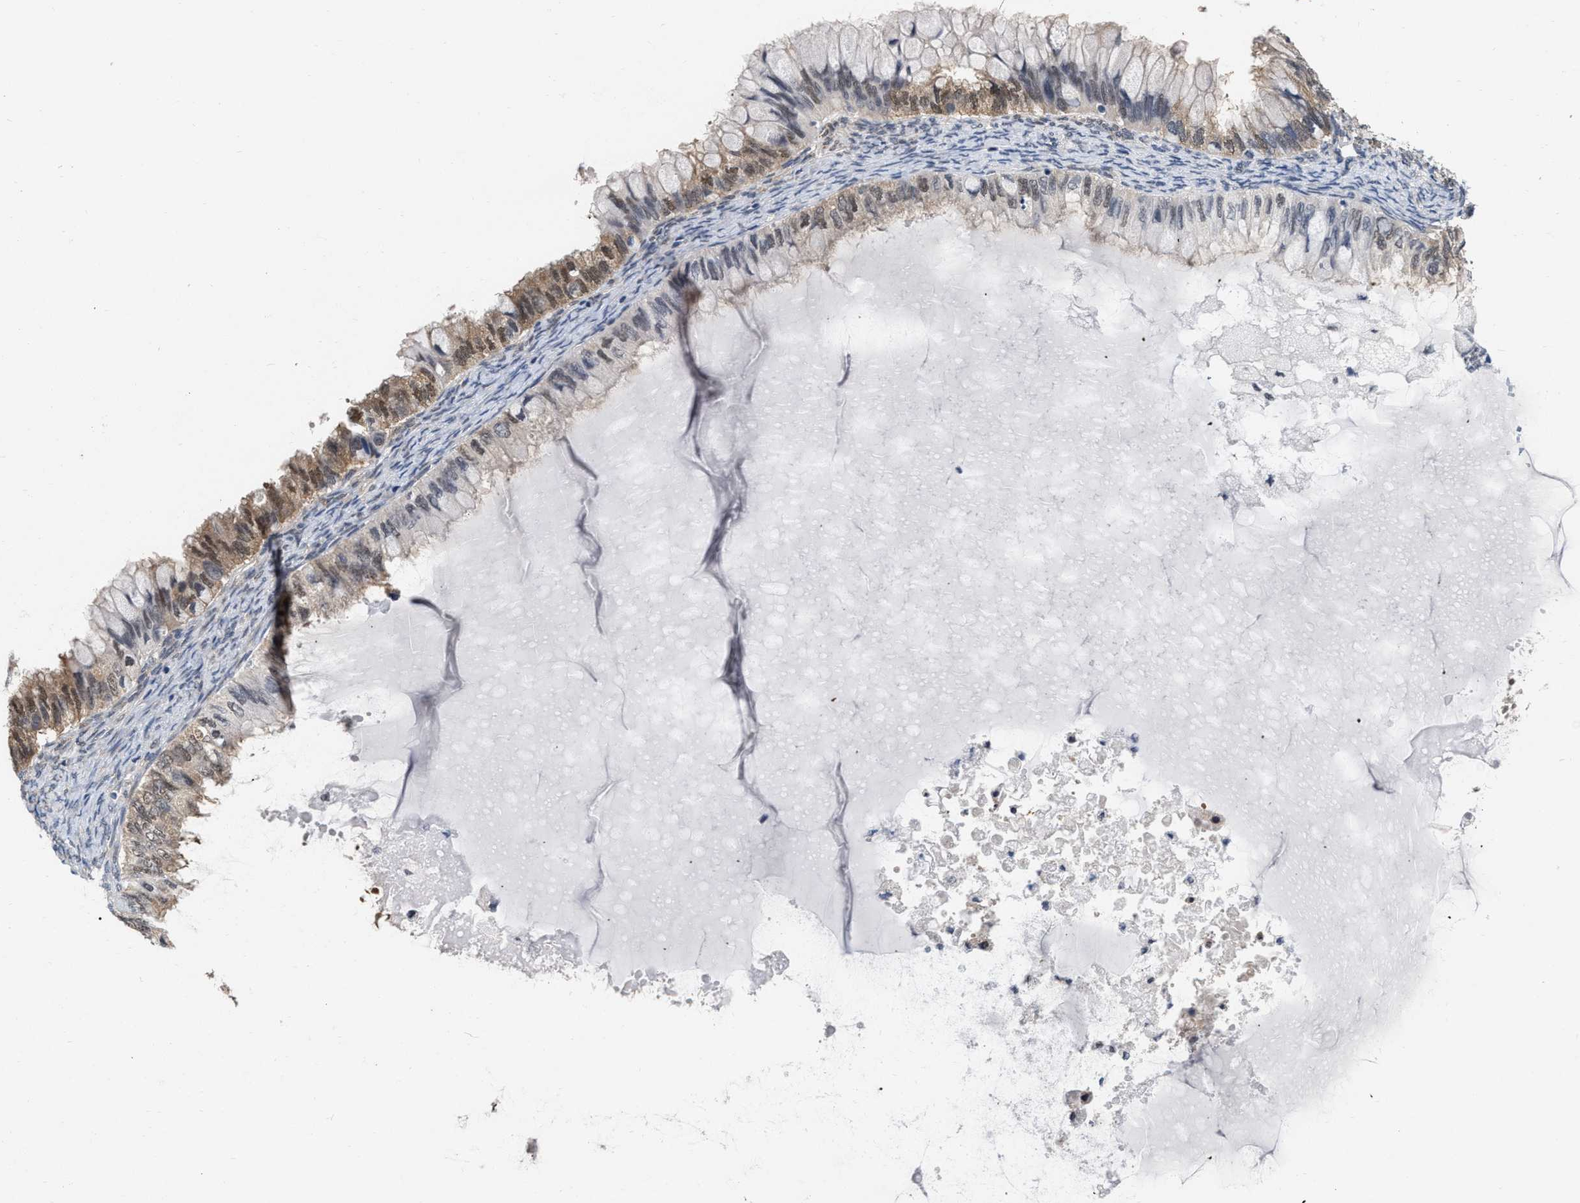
{"staining": {"intensity": "moderate", "quantity": "25%-75%", "location": "cytoplasmic/membranous"}, "tissue": "ovarian cancer", "cell_type": "Tumor cells", "image_type": "cancer", "snomed": [{"axis": "morphology", "description": "Cystadenocarcinoma, mucinous, NOS"}, {"axis": "topography", "description": "Ovary"}], "caption": "High-magnification brightfield microscopy of ovarian mucinous cystadenocarcinoma stained with DAB (brown) and counterstained with hematoxylin (blue). tumor cells exhibit moderate cytoplasmic/membranous staining is seen in about25%-75% of cells.", "gene": "RUVBL1", "patient": {"sex": "female", "age": 80}}